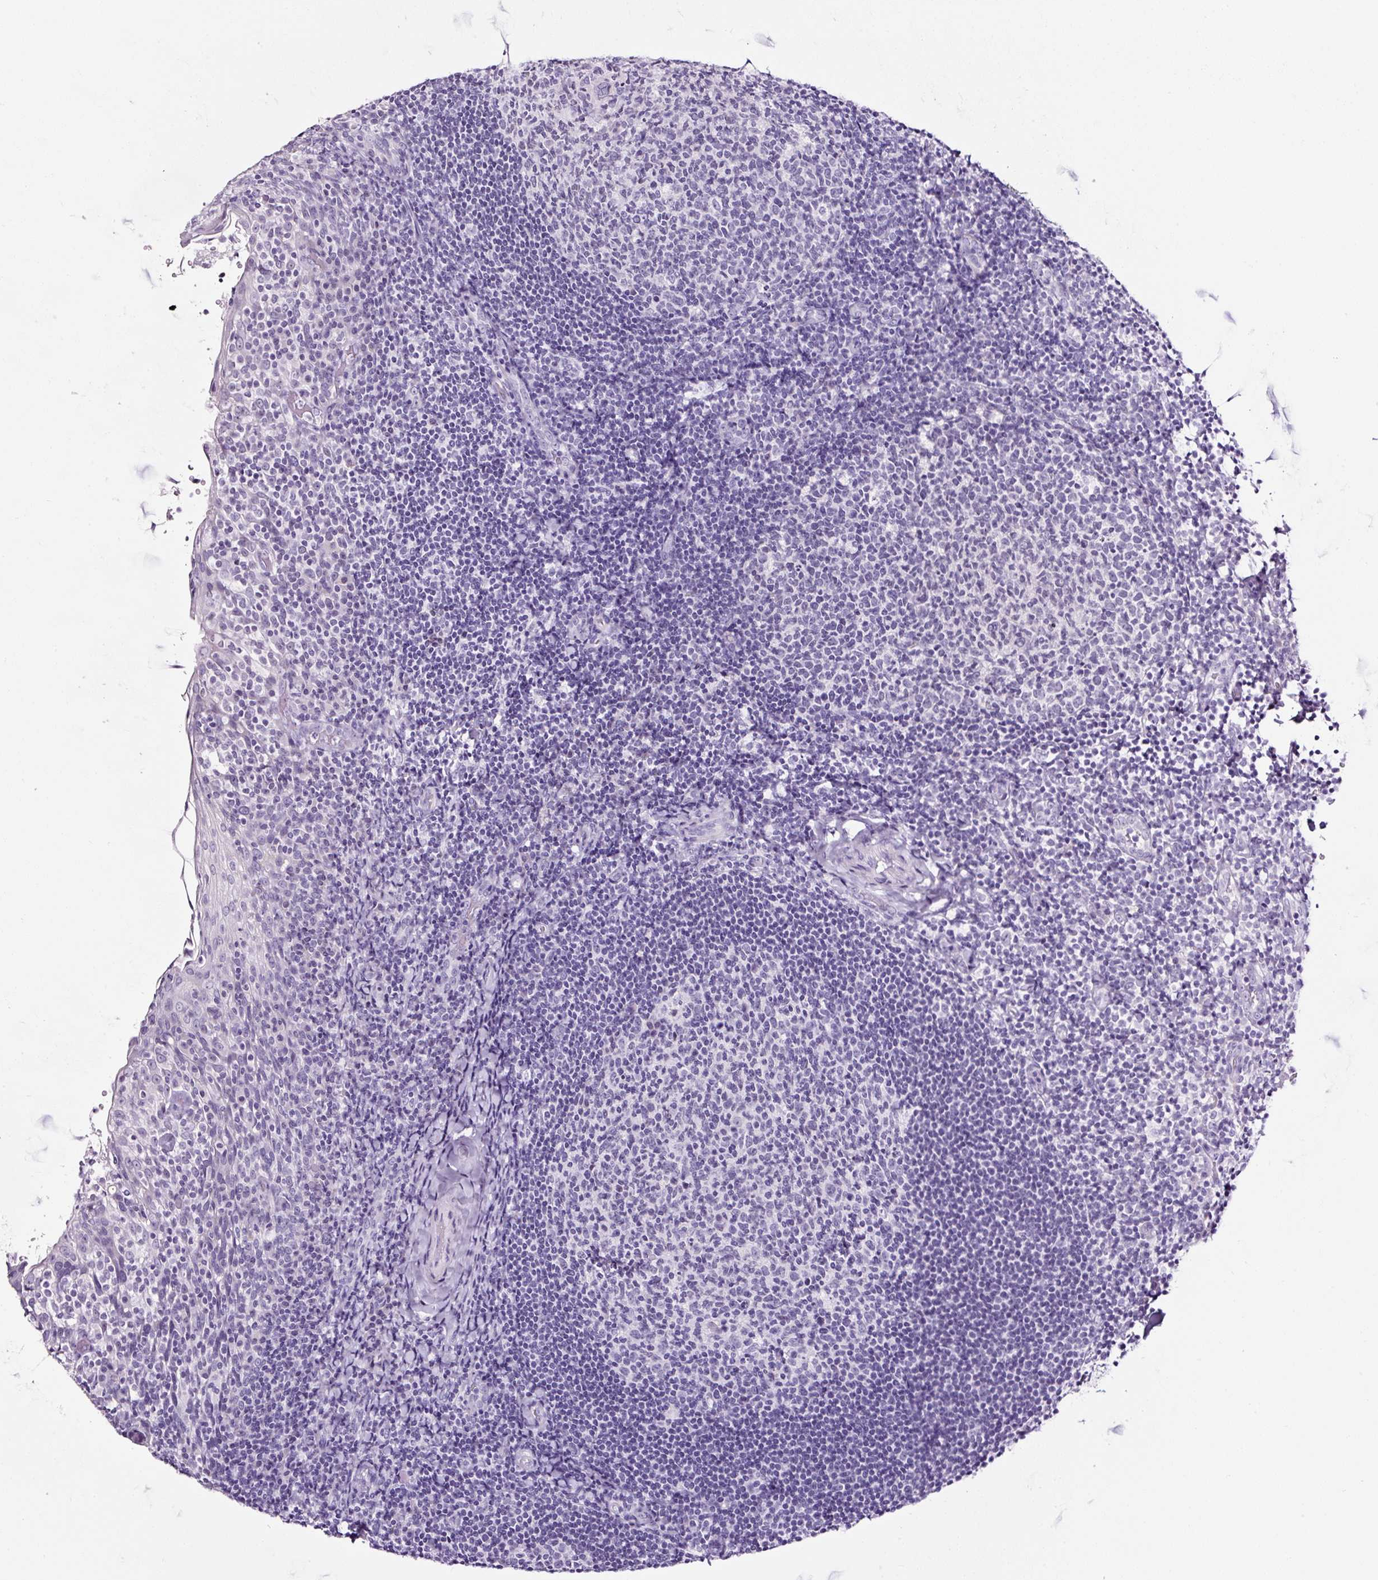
{"staining": {"intensity": "negative", "quantity": "none", "location": "none"}, "tissue": "tonsil", "cell_type": "Germinal center cells", "image_type": "normal", "snomed": [{"axis": "morphology", "description": "Normal tissue, NOS"}, {"axis": "topography", "description": "Tonsil"}], "caption": "The image reveals no staining of germinal center cells in benign tonsil.", "gene": "NPHS2", "patient": {"sex": "female", "age": 10}}